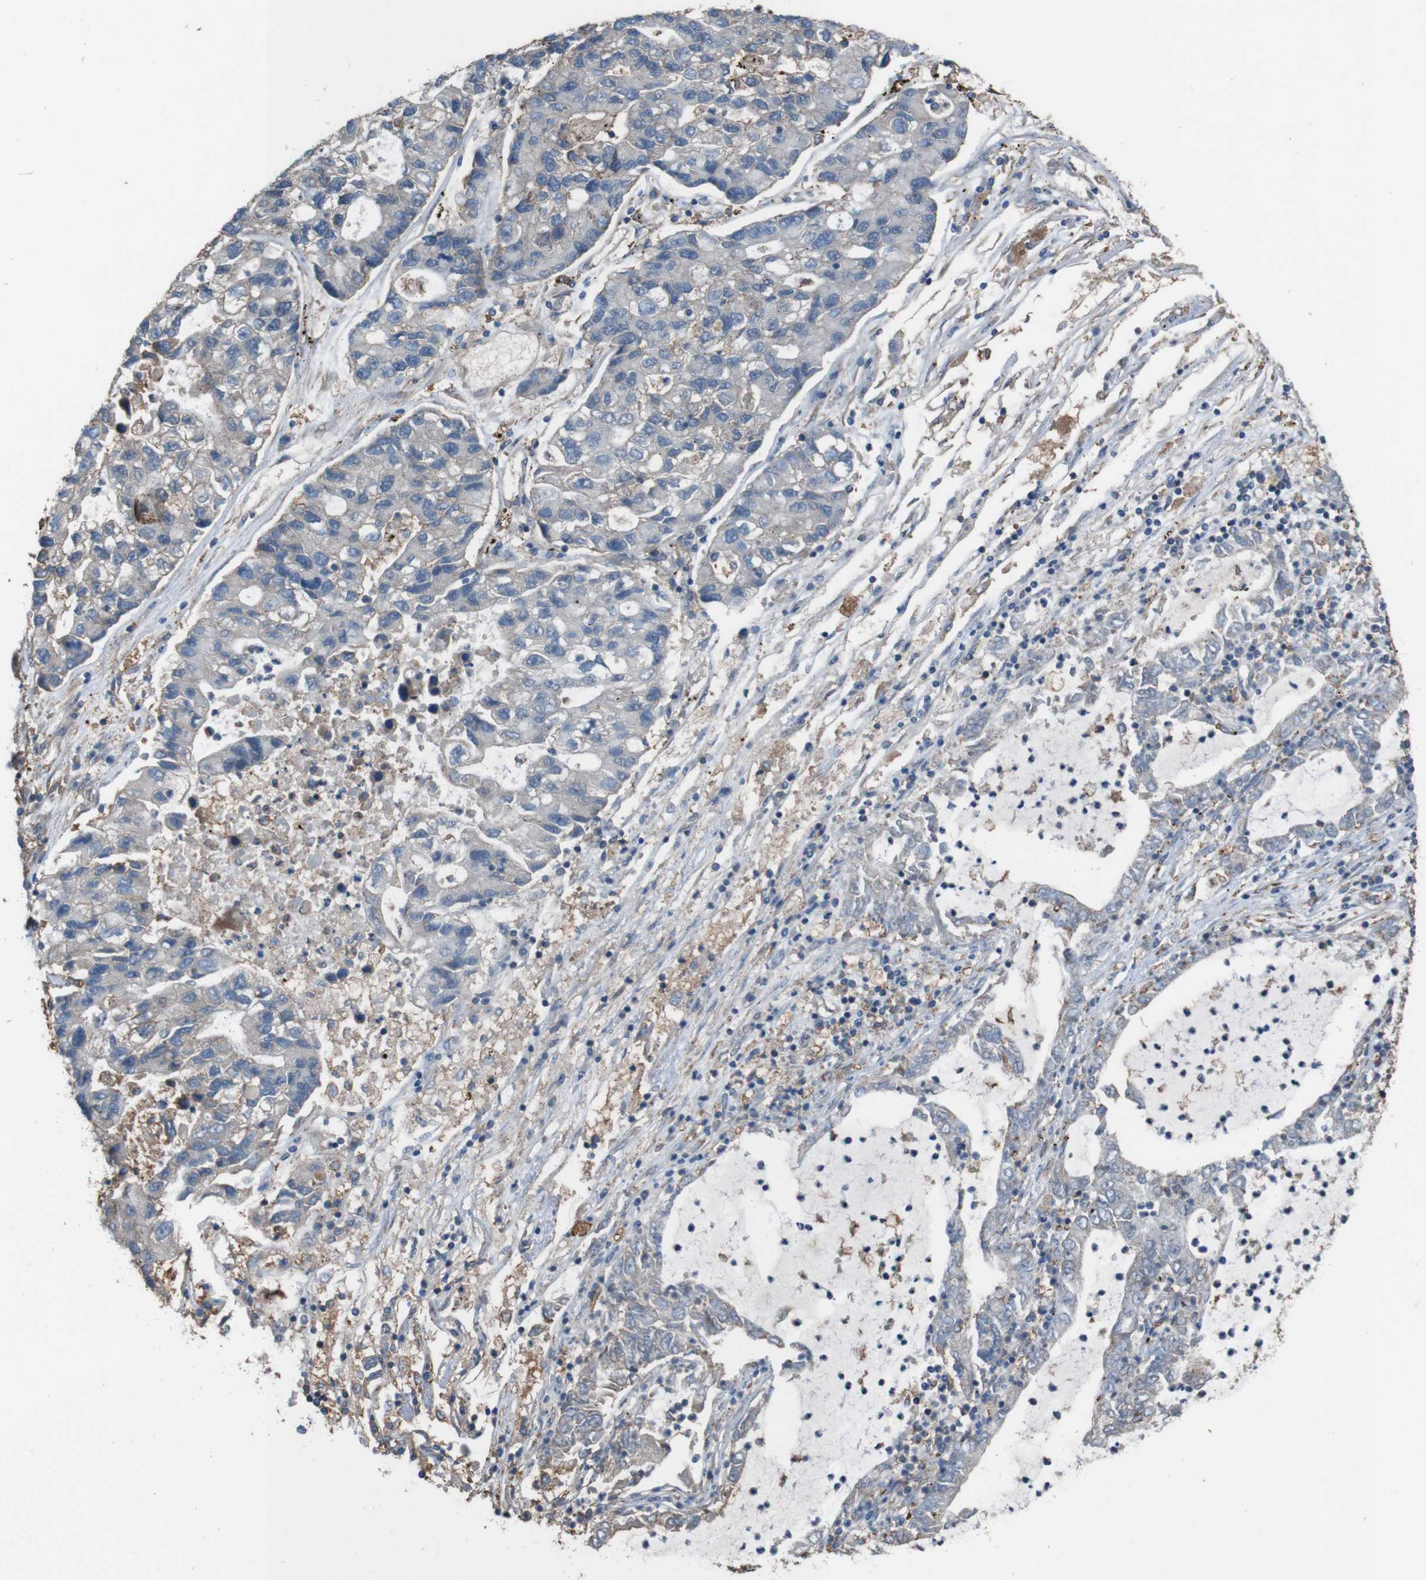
{"staining": {"intensity": "negative", "quantity": "none", "location": "none"}, "tissue": "lung cancer", "cell_type": "Tumor cells", "image_type": "cancer", "snomed": [{"axis": "morphology", "description": "Adenocarcinoma, NOS"}, {"axis": "topography", "description": "Lung"}], "caption": "There is no significant staining in tumor cells of adenocarcinoma (lung).", "gene": "ATP2B1", "patient": {"sex": "female", "age": 51}}